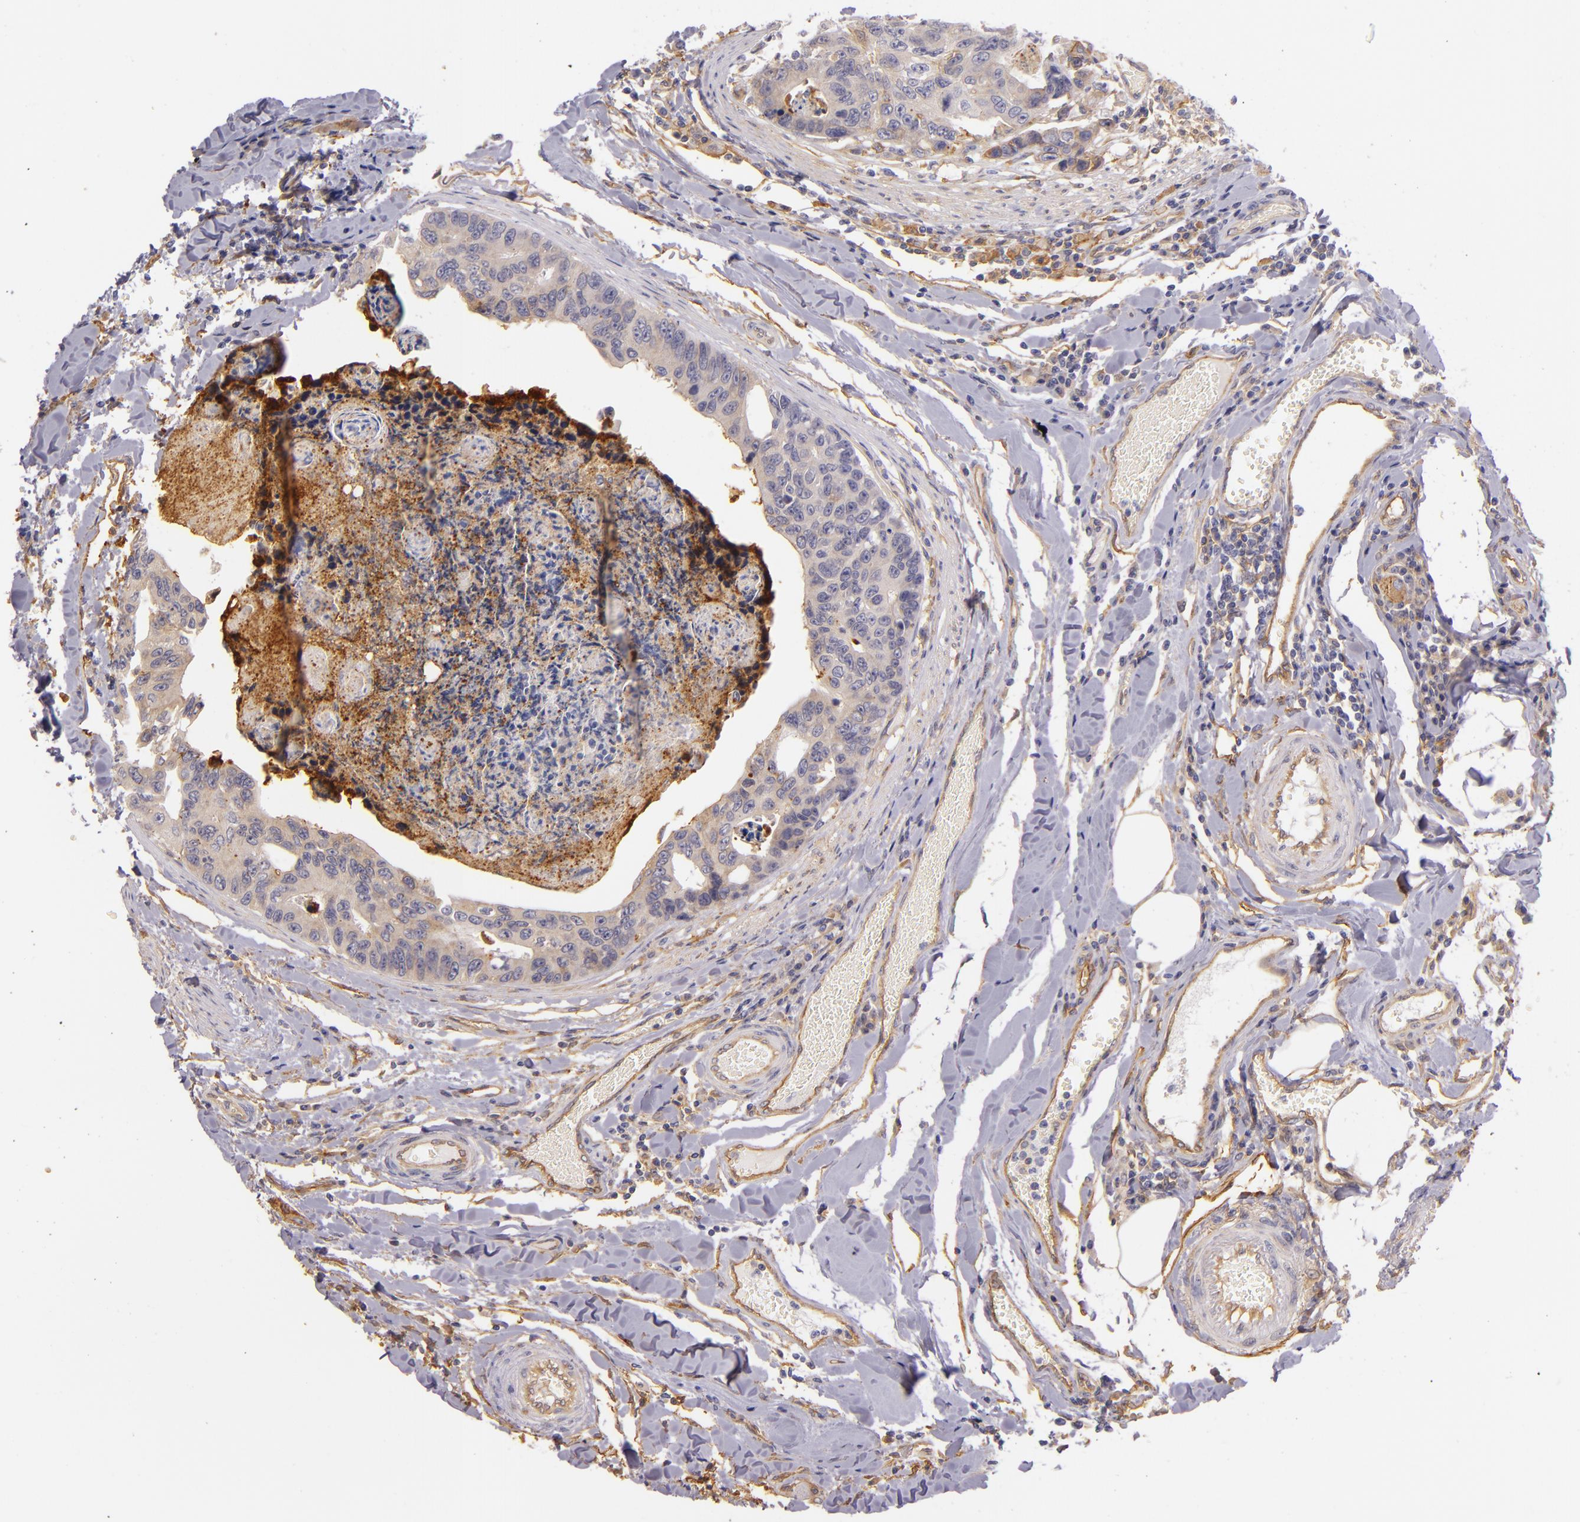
{"staining": {"intensity": "weak", "quantity": "25%-75%", "location": "cytoplasmic/membranous"}, "tissue": "colorectal cancer", "cell_type": "Tumor cells", "image_type": "cancer", "snomed": [{"axis": "morphology", "description": "Adenocarcinoma, NOS"}, {"axis": "topography", "description": "Colon"}], "caption": "This photomicrograph reveals IHC staining of colorectal adenocarcinoma, with low weak cytoplasmic/membranous staining in approximately 25%-75% of tumor cells.", "gene": "CTSF", "patient": {"sex": "female", "age": 86}}